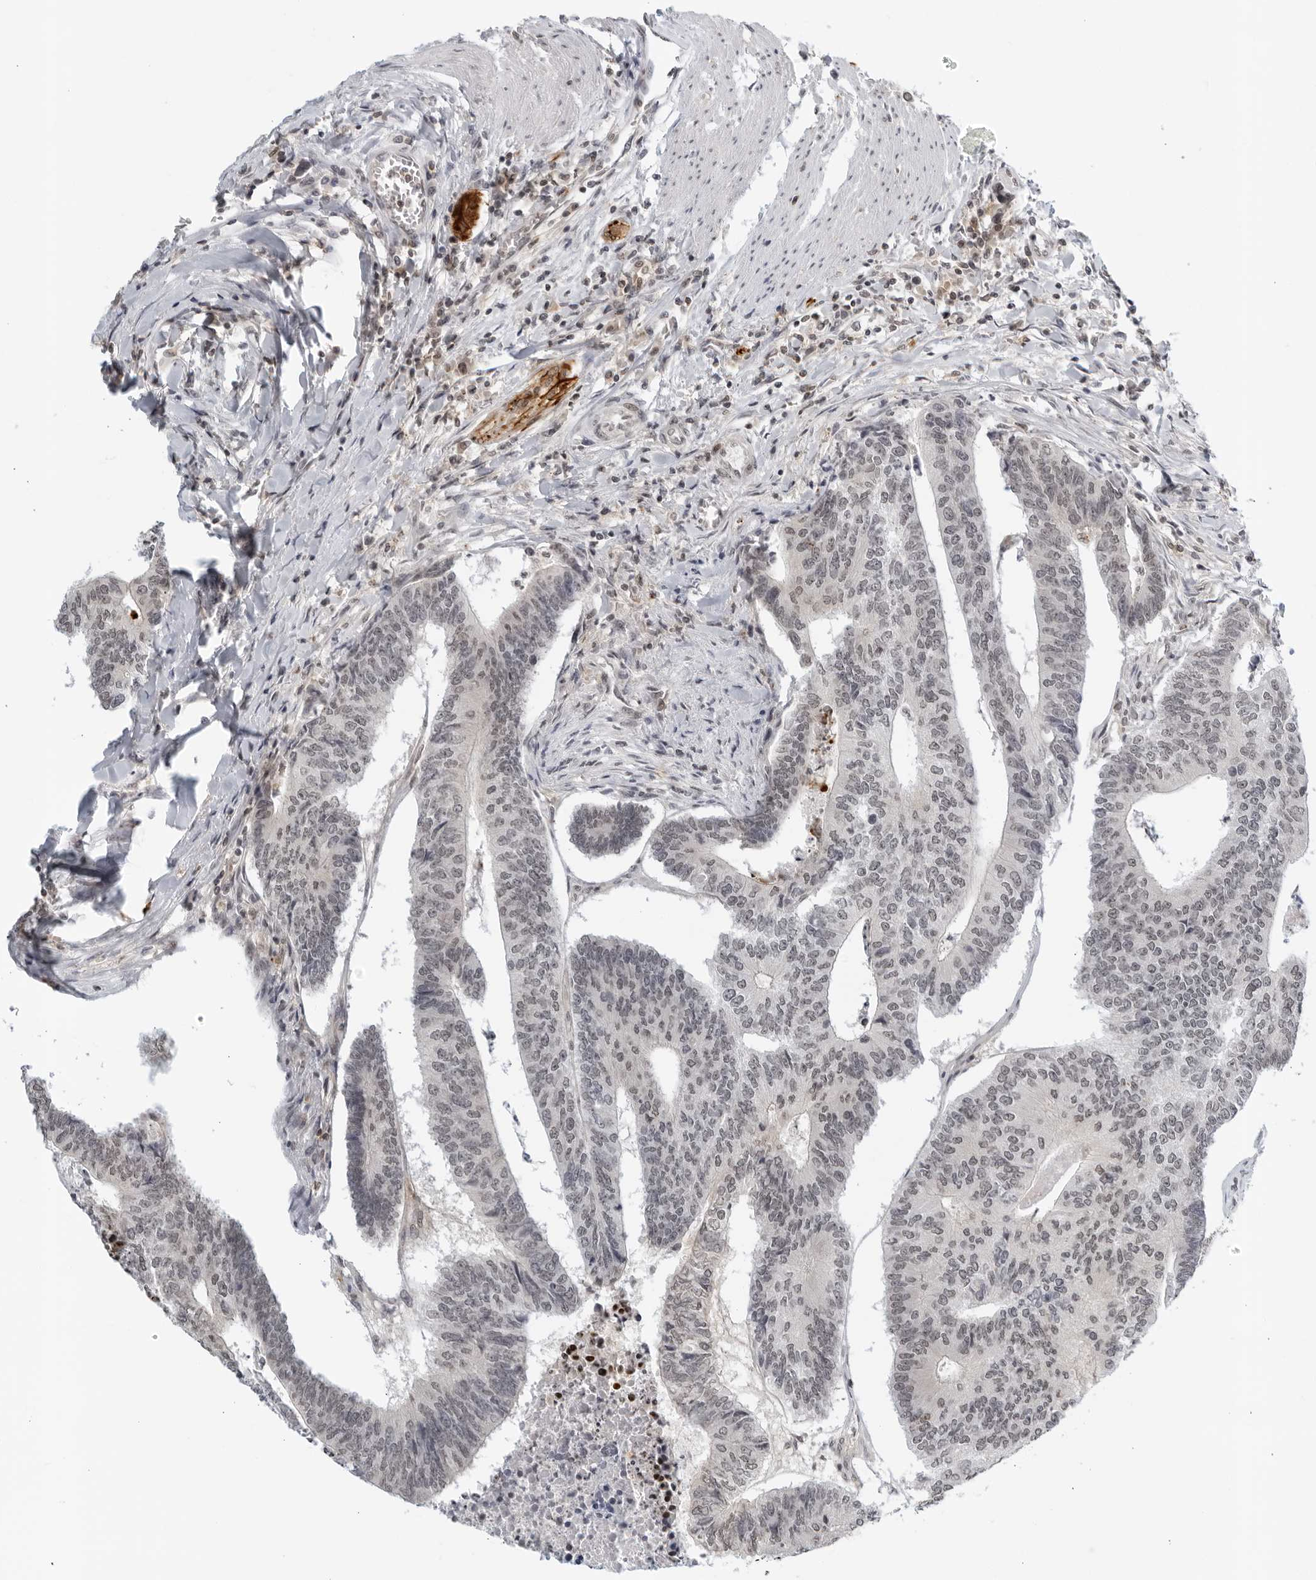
{"staining": {"intensity": "weak", "quantity": "<25%", "location": "nuclear"}, "tissue": "colorectal cancer", "cell_type": "Tumor cells", "image_type": "cancer", "snomed": [{"axis": "morphology", "description": "Adenocarcinoma, NOS"}, {"axis": "topography", "description": "Colon"}], "caption": "The IHC photomicrograph has no significant expression in tumor cells of colorectal cancer (adenocarcinoma) tissue.", "gene": "CC2D1B", "patient": {"sex": "female", "age": 67}}